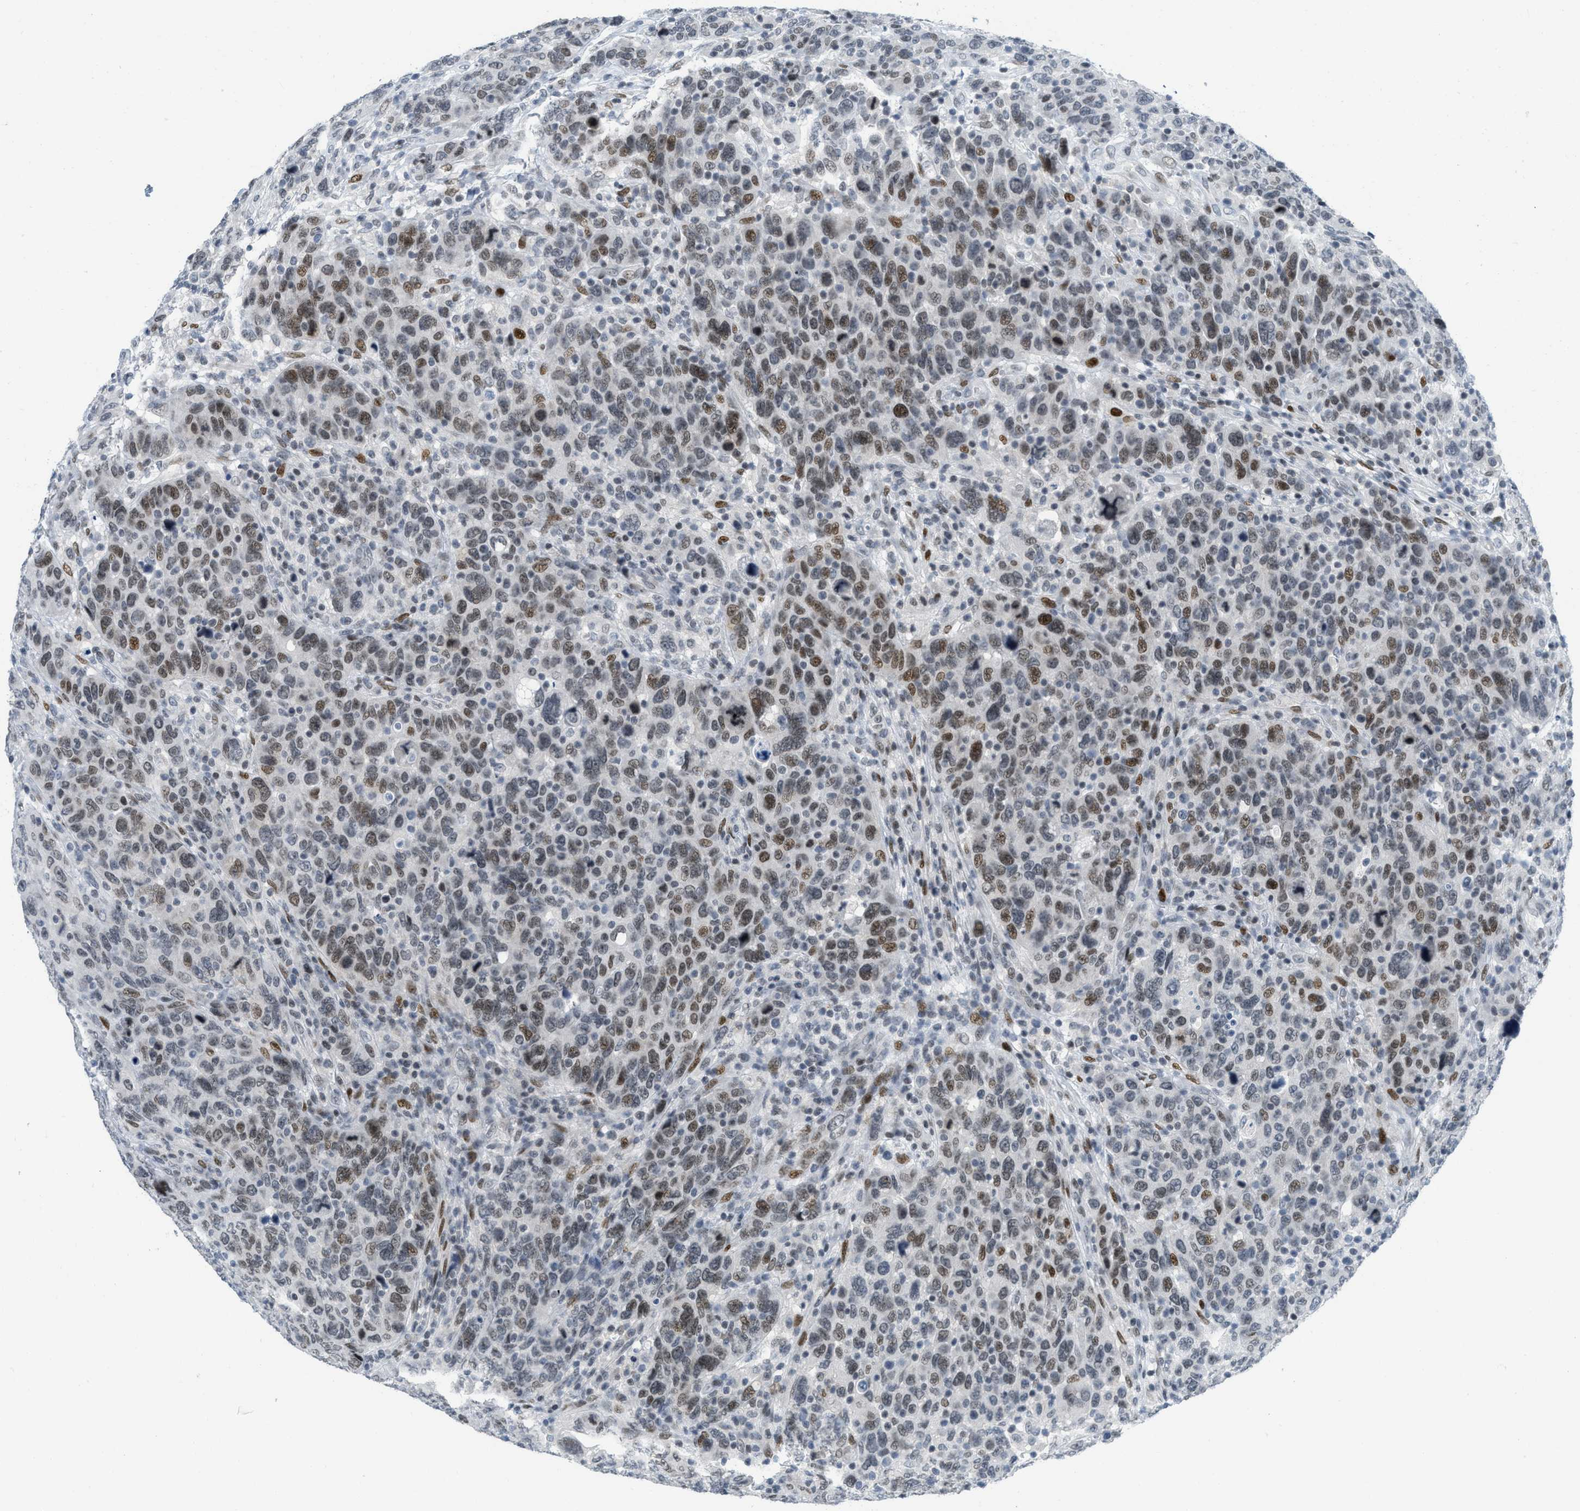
{"staining": {"intensity": "moderate", "quantity": ">75%", "location": "nuclear"}, "tissue": "breast cancer", "cell_type": "Tumor cells", "image_type": "cancer", "snomed": [{"axis": "morphology", "description": "Duct carcinoma"}, {"axis": "topography", "description": "Breast"}], "caption": "Human breast cancer (invasive ductal carcinoma) stained with a protein marker demonstrates moderate staining in tumor cells.", "gene": "PBX1", "patient": {"sex": "female", "age": 37}}